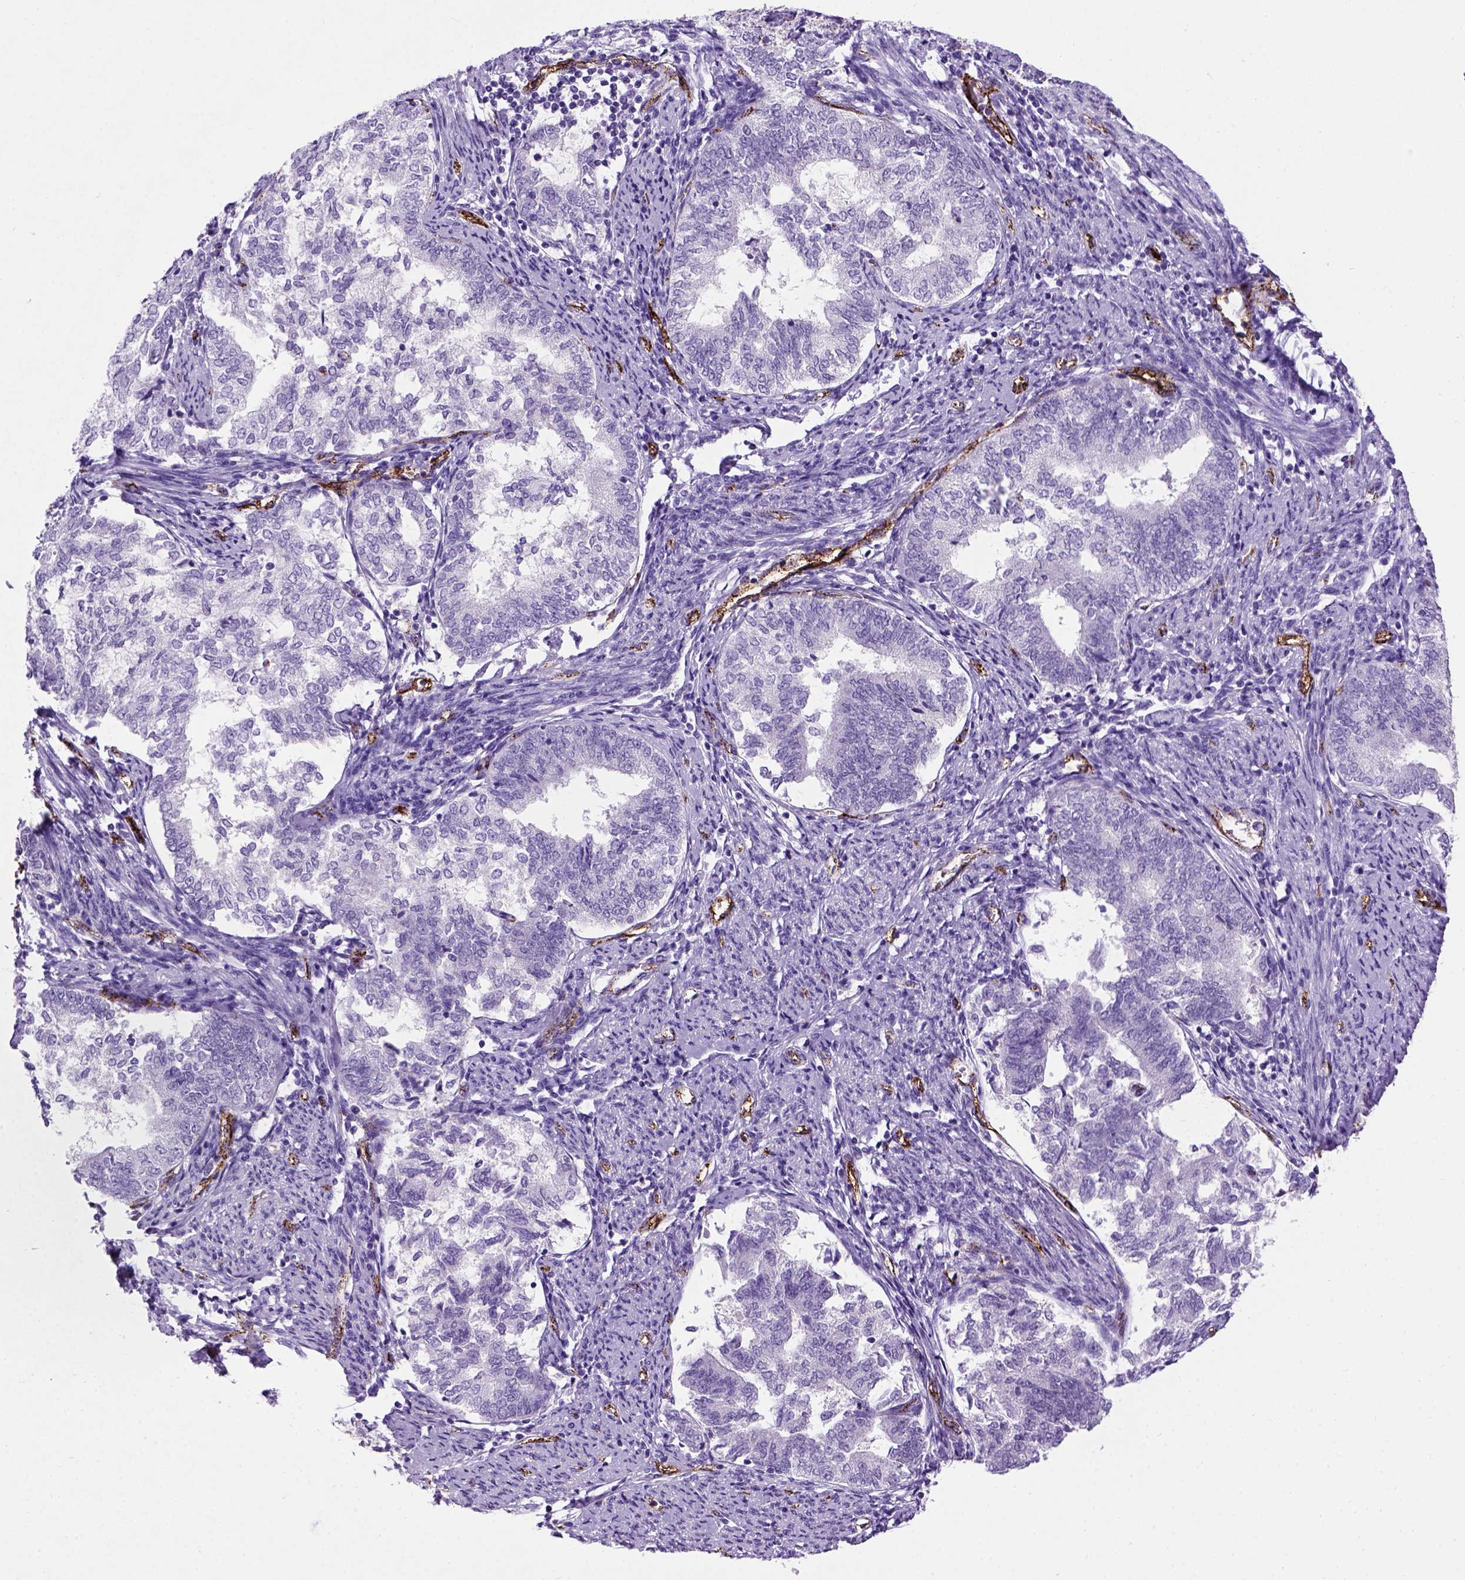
{"staining": {"intensity": "negative", "quantity": "none", "location": "none"}, "tissue": "endometrial cancer", "cell_type": "Tumor cells", "image_type": "cancer", "snomed": [{"axis": "morphology", "description": "Adenocarcinoma, NOS"}, {"axis": "topography", "description": "Endometrium"}], "caption": "The photomicrograph shows no staining of tumor cells in endometrial cancer (adenocarcinoma). (Stains: DAB (3,3'-diaminobenzidine) immunohistochemistry with hematoxylin counter stain, Microscopy: brightfield microscopy at high magnification).", "gene": "VWF", "patient": {"sex": "female", "age": 65}}